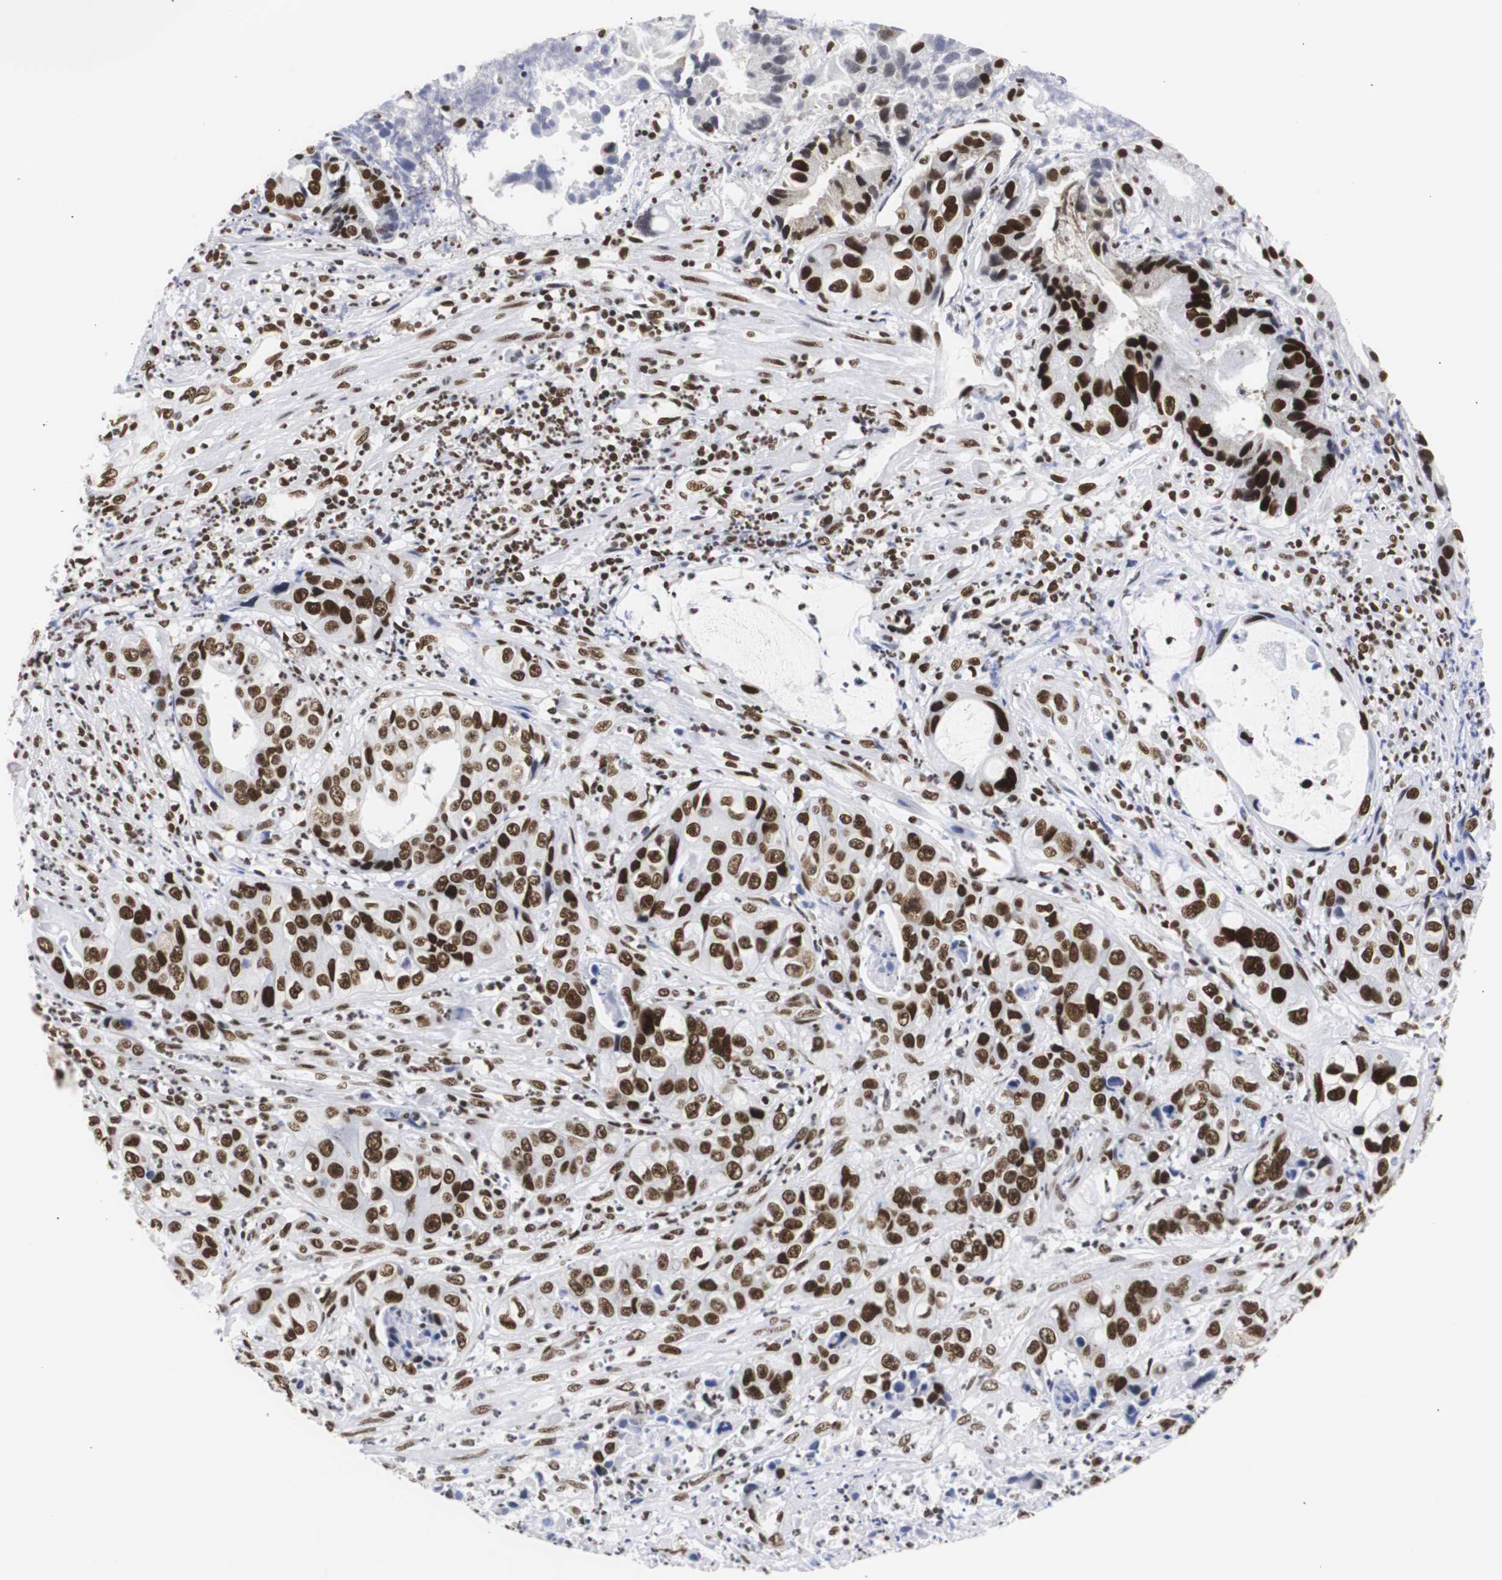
{"staining": {"intensity": "strong", "quantity": ">75%", "location": "nuclear"}, "tissue": "liver cancer", "cell_type": "Tumor cells", "image_type": "cancer", "snomed": [{"axis": "morphology", "description": "Cholangiocarcinoma"}, {"axis": "topography", "description": "Liver"}], "caption": "An IHC photomicrograph of neoplastic tissue is shown. Protein staining in brown shows strong nuclear positivity in liver cancer (cholangiocarcinoma) within tumor cells. The protein of interest is stained brown, and the nuclei are stained in blue (DAB (3,3'-diaminobenzidine) IHC with brightfield microscopy, high magnification).", "gene": "HNRNPH2", "patient": {"sex": "female", "age": 61}}